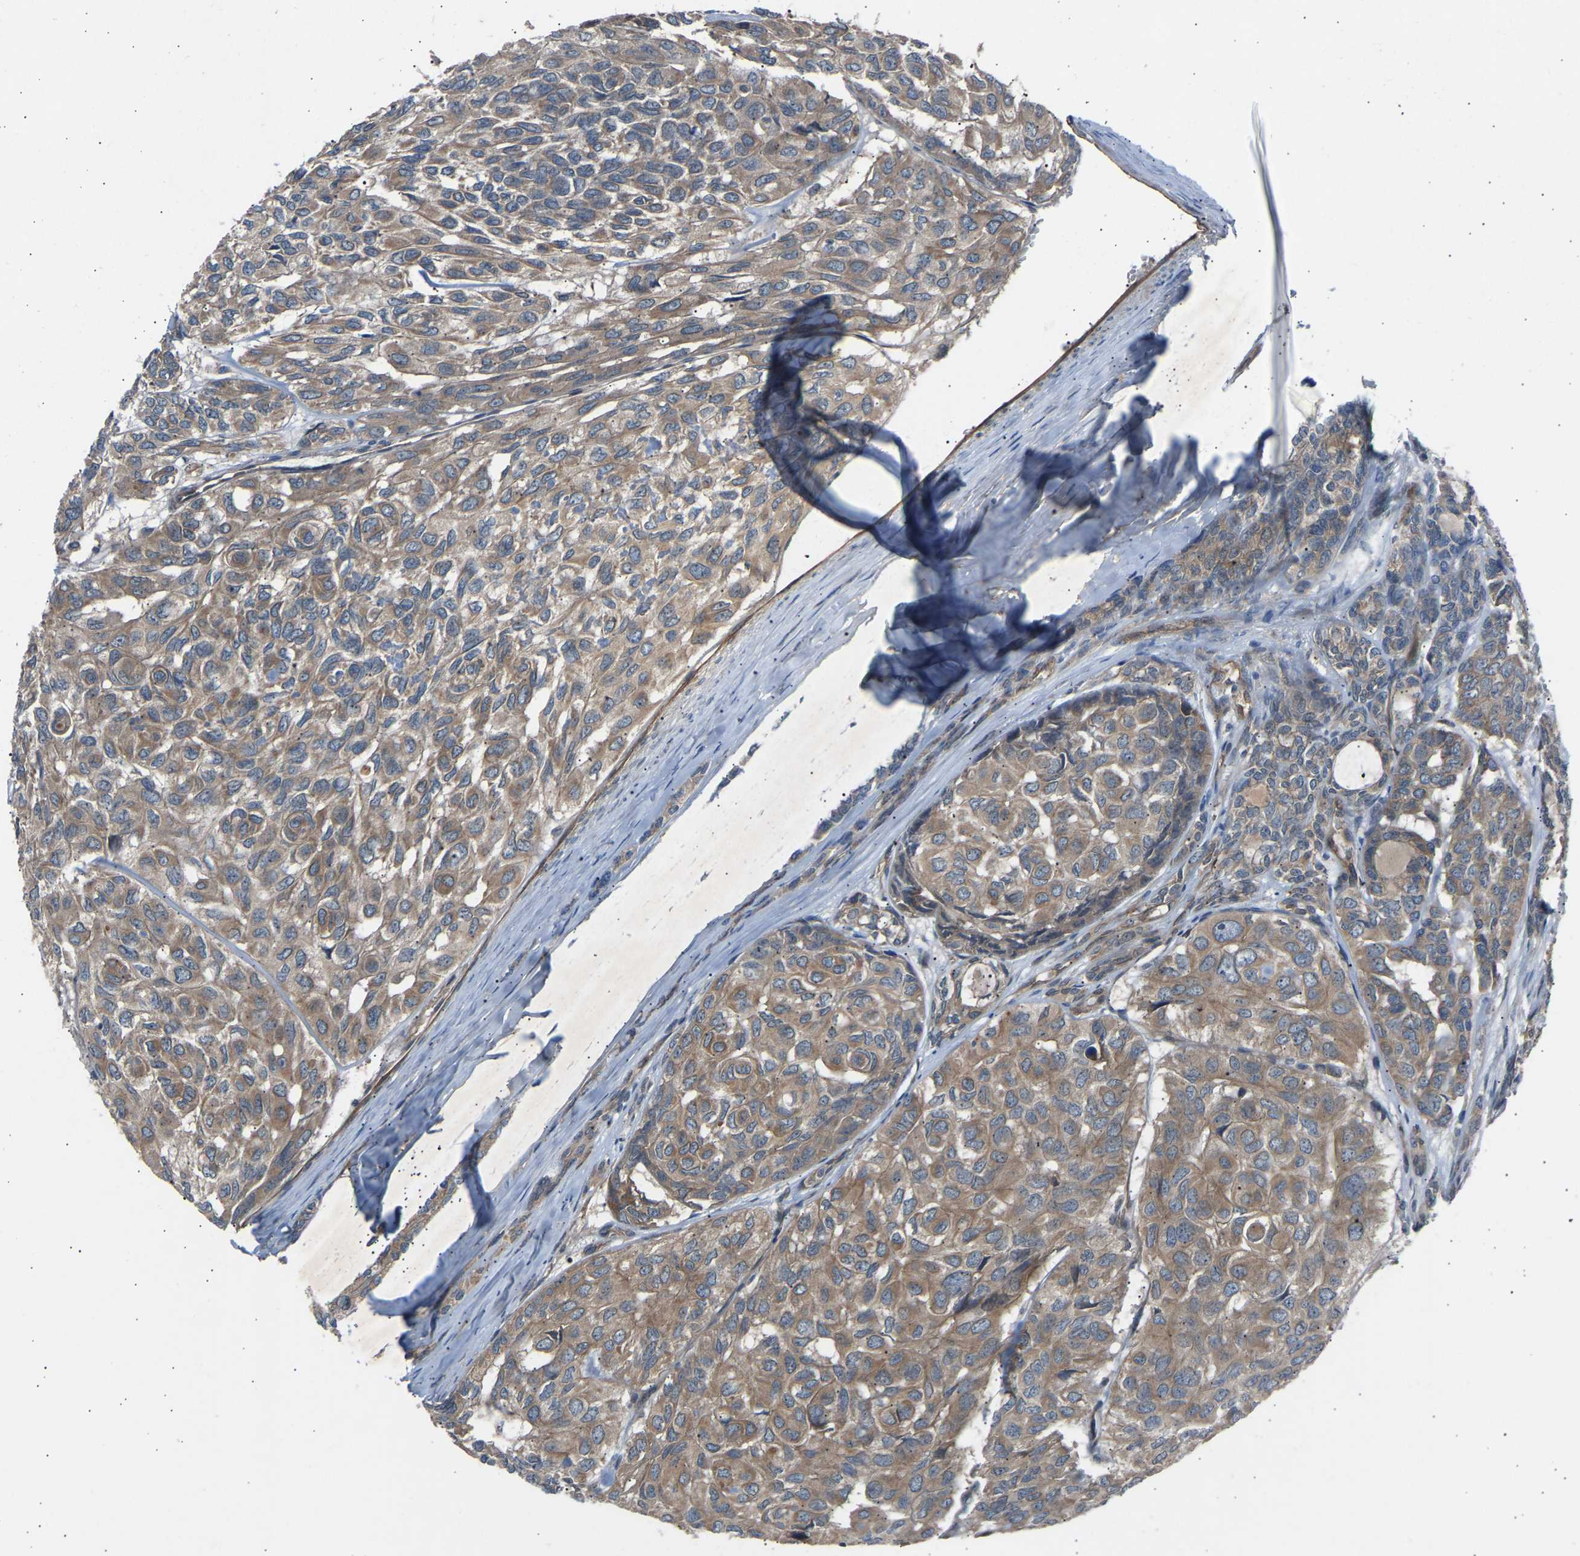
{"staining": {"intensity": "weak", "quantity": ">75%", "location": "cytoplasmic/membranous"}, "tissue": "head and neck cancer", "cell_type": "Tumor cells", "image_type": "cancer", "snomed": [{"axis": "morphology", "description": "Adenocarcinoma, NOS"}, {"axis": "topography", "description": "Salivary gland, NOS"}, {"axis": "topography", "description": "Head-Neck"}], "caption": "Brown immunohistochemical staining in adenocarcinoma (head and neck) displays weak cytoplasmic/membranous staining in about >75% of tumor cells.", "gene": "GAS2L1", "patient": {"sex": "female", "age": 76}}